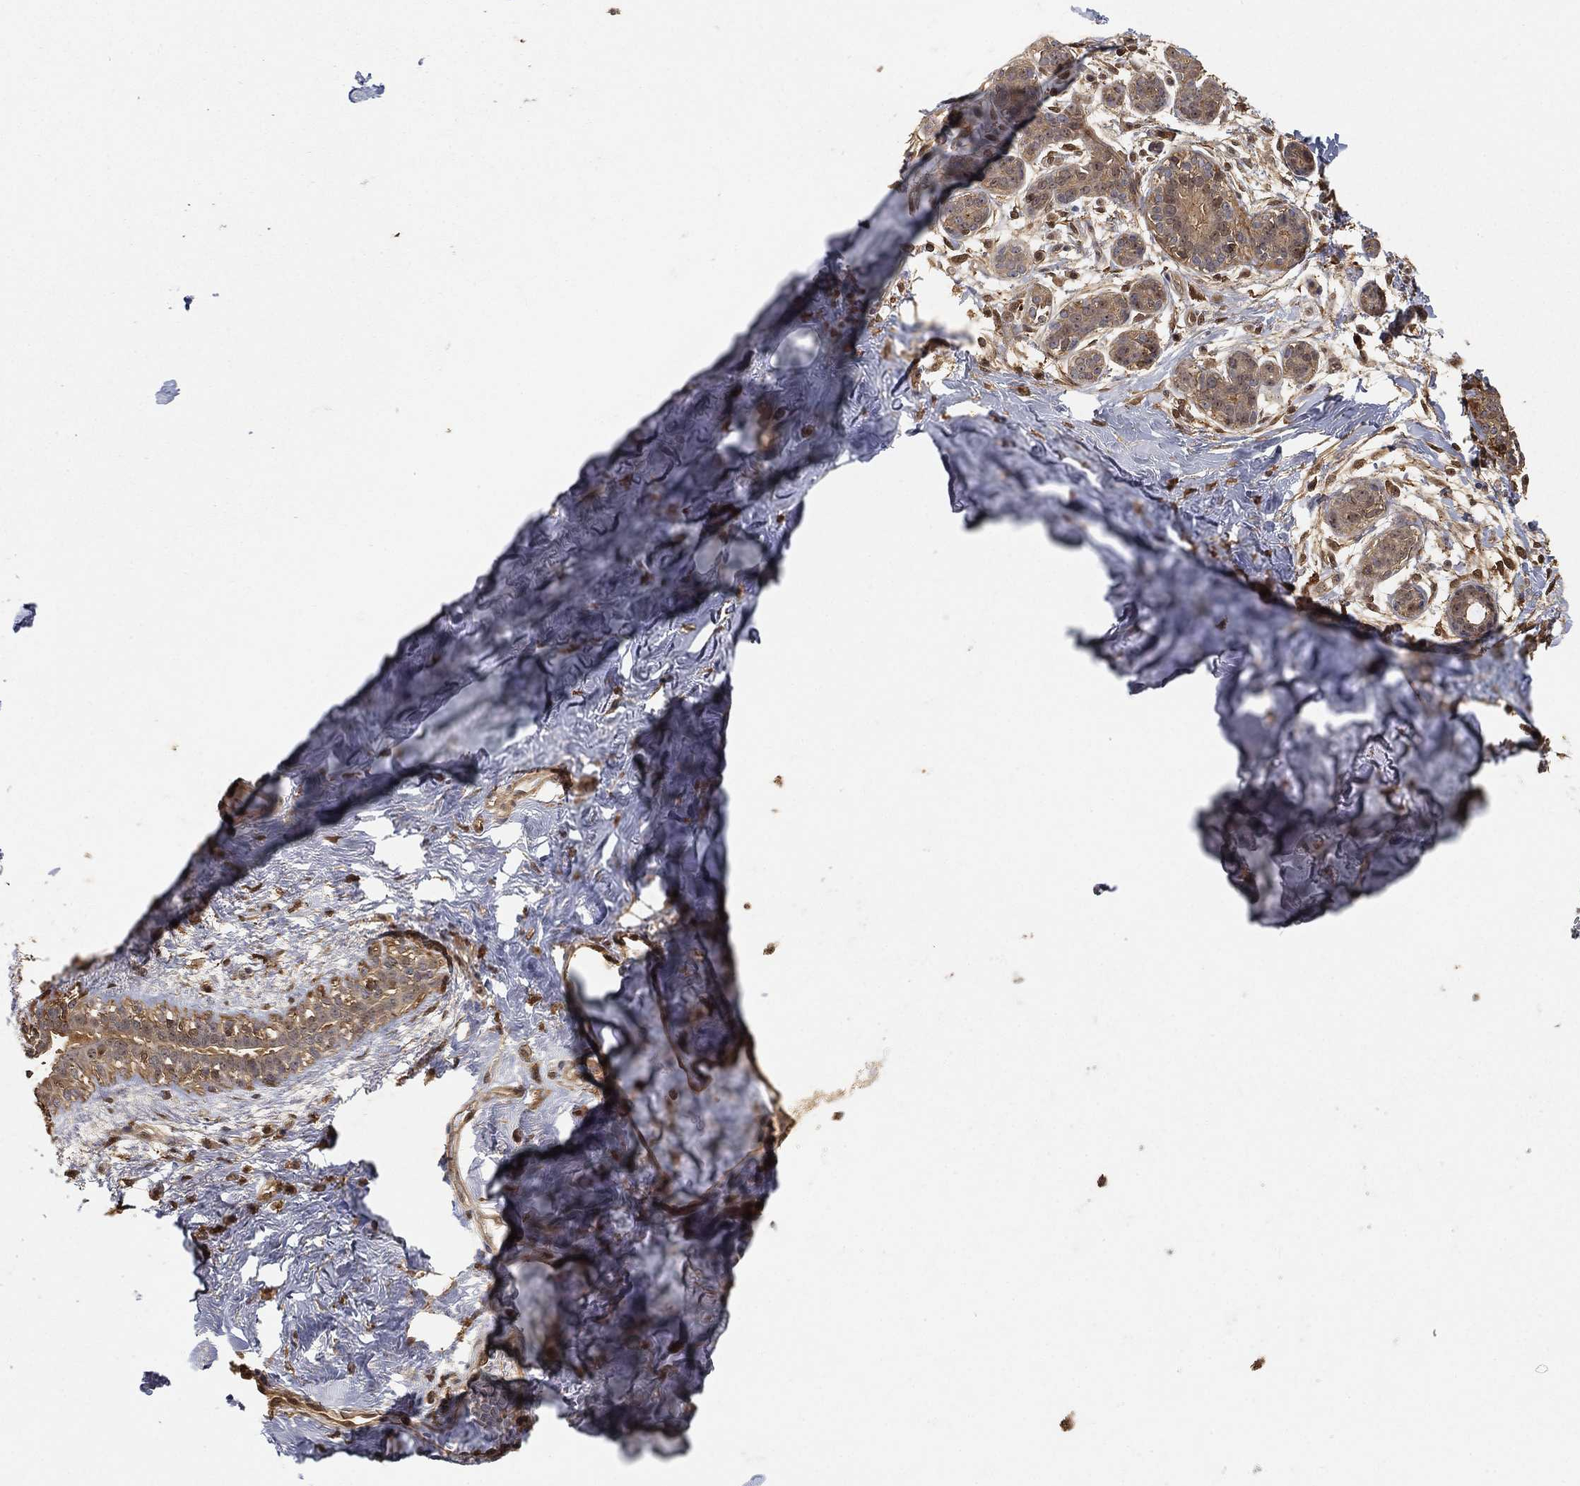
{"staining": {"intensity": "negative", "quantity": "none", "location": "none"}, "tissue": "breast", "cell_type": "Adipocytes", "image_type": "normal", "snomed": [{"axis": "morphology", "description": "Normal tissue, NOS"}, {"axis": "topography", "description": "Breast"}], "caption": "This micrograph is of normal breast stained with immunohistochemistry to label a protein in brown with the nuclei are counter-stained blue. There is no staining in adipocytes. (DAB (3,3'-diaminobenzidine) immunohistochemistry with hematoxylin counter stain).", "gene": "CRYL1", "patient": {"sex": "female", "age": 43}}